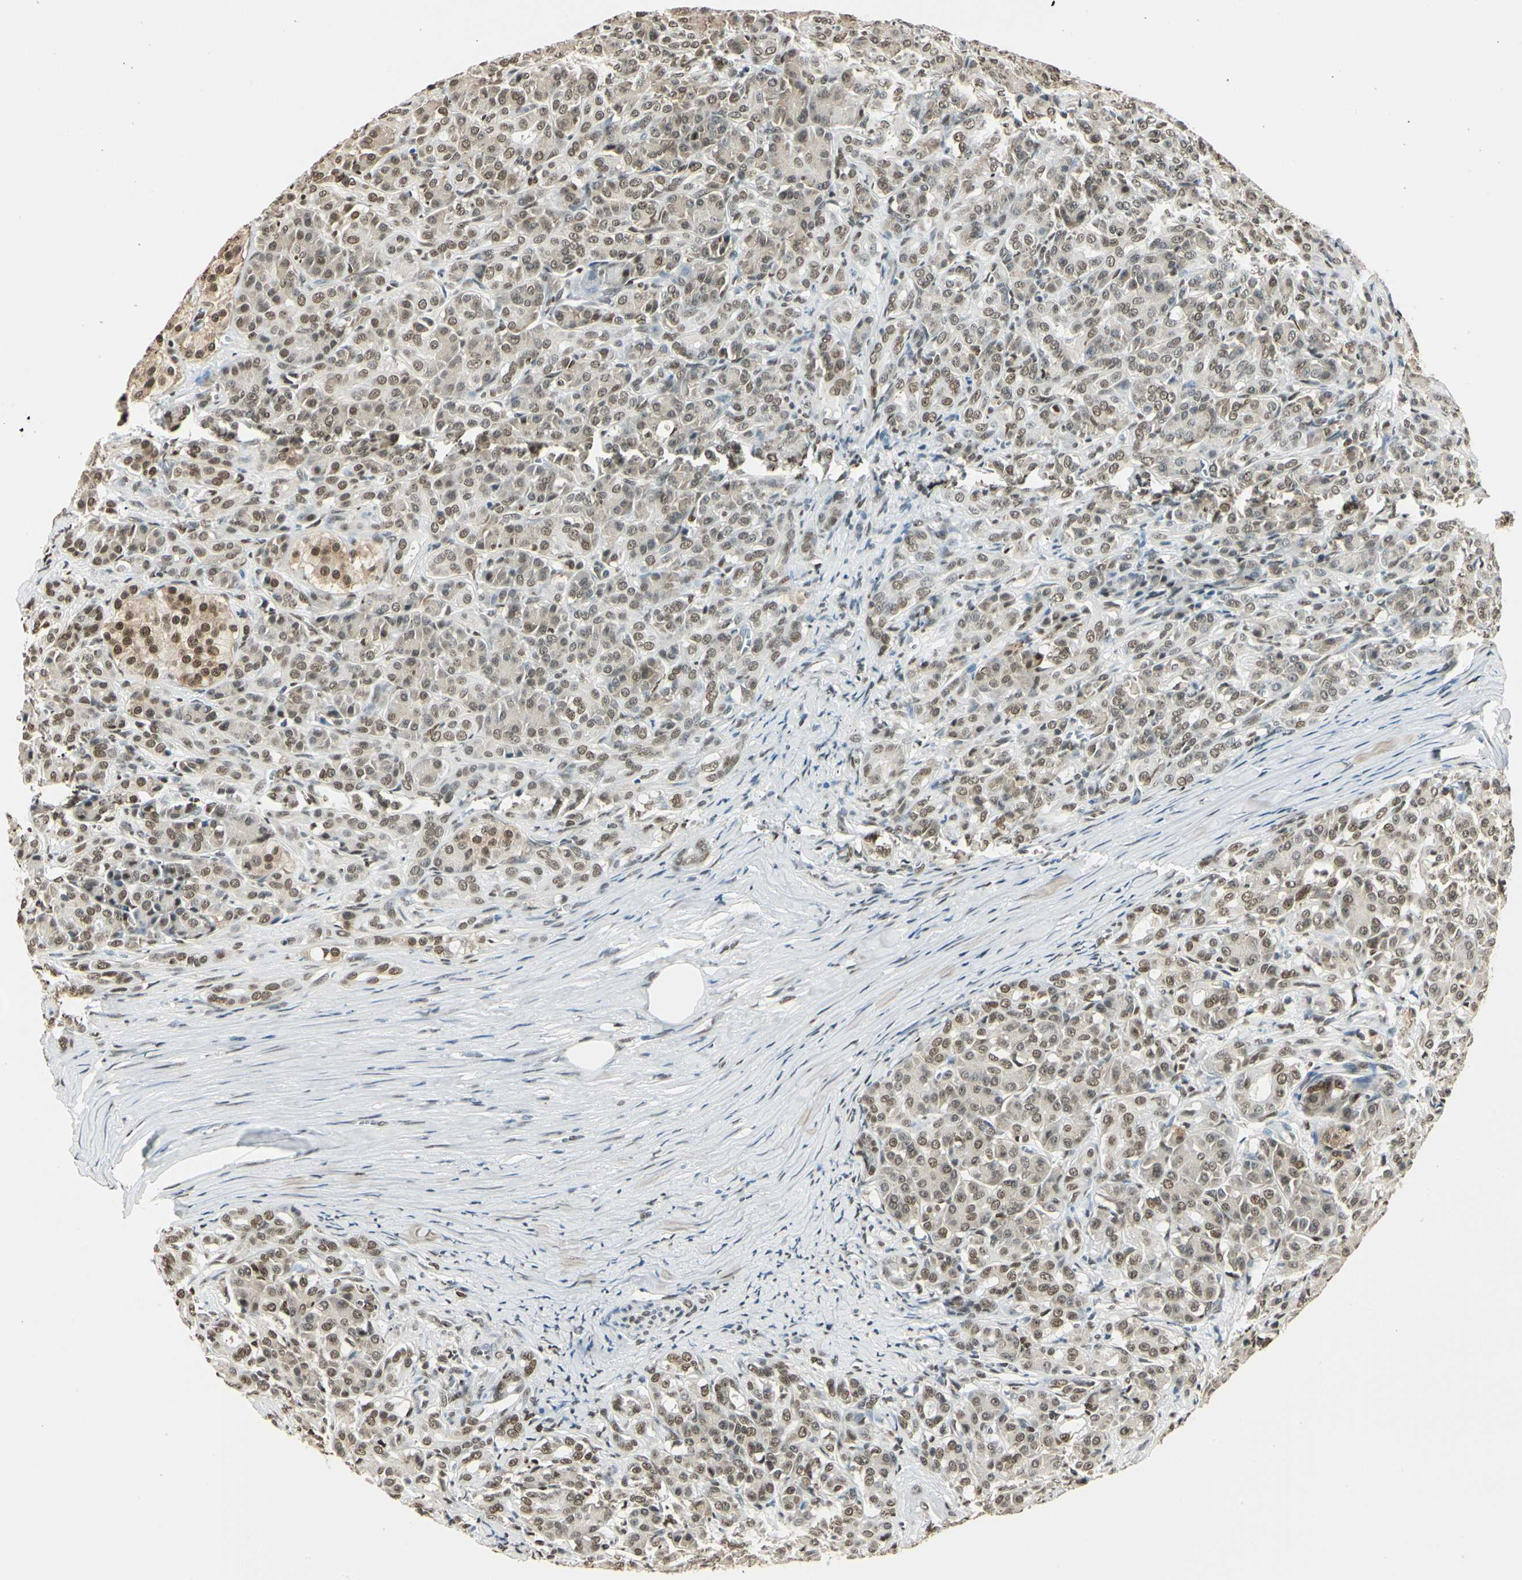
{"staining": {"intensity": "moderate", "quantity": "25%-75%", "location": "nuclear"}, "tissue": "pancreas", "cell_type": "Exocrine glandular cells", "image_type": "normal", "snomed": [{"axis": "morphology", "description": "Normal tissue, NOS"}, {"axis": "topography", "description": "Lymph node"}, {"axis": "topography", "description": "Pancreas"}], "caption": "Protein staining of normal pancreas demonstrates moderate nuclear staining in approximately 25%-75% of exocrine glandular cells. (DAB IHC with brightfield microscopy, high magnification).", "gene": "FANCG", "patient": {"sex": "male", "age": 59}}